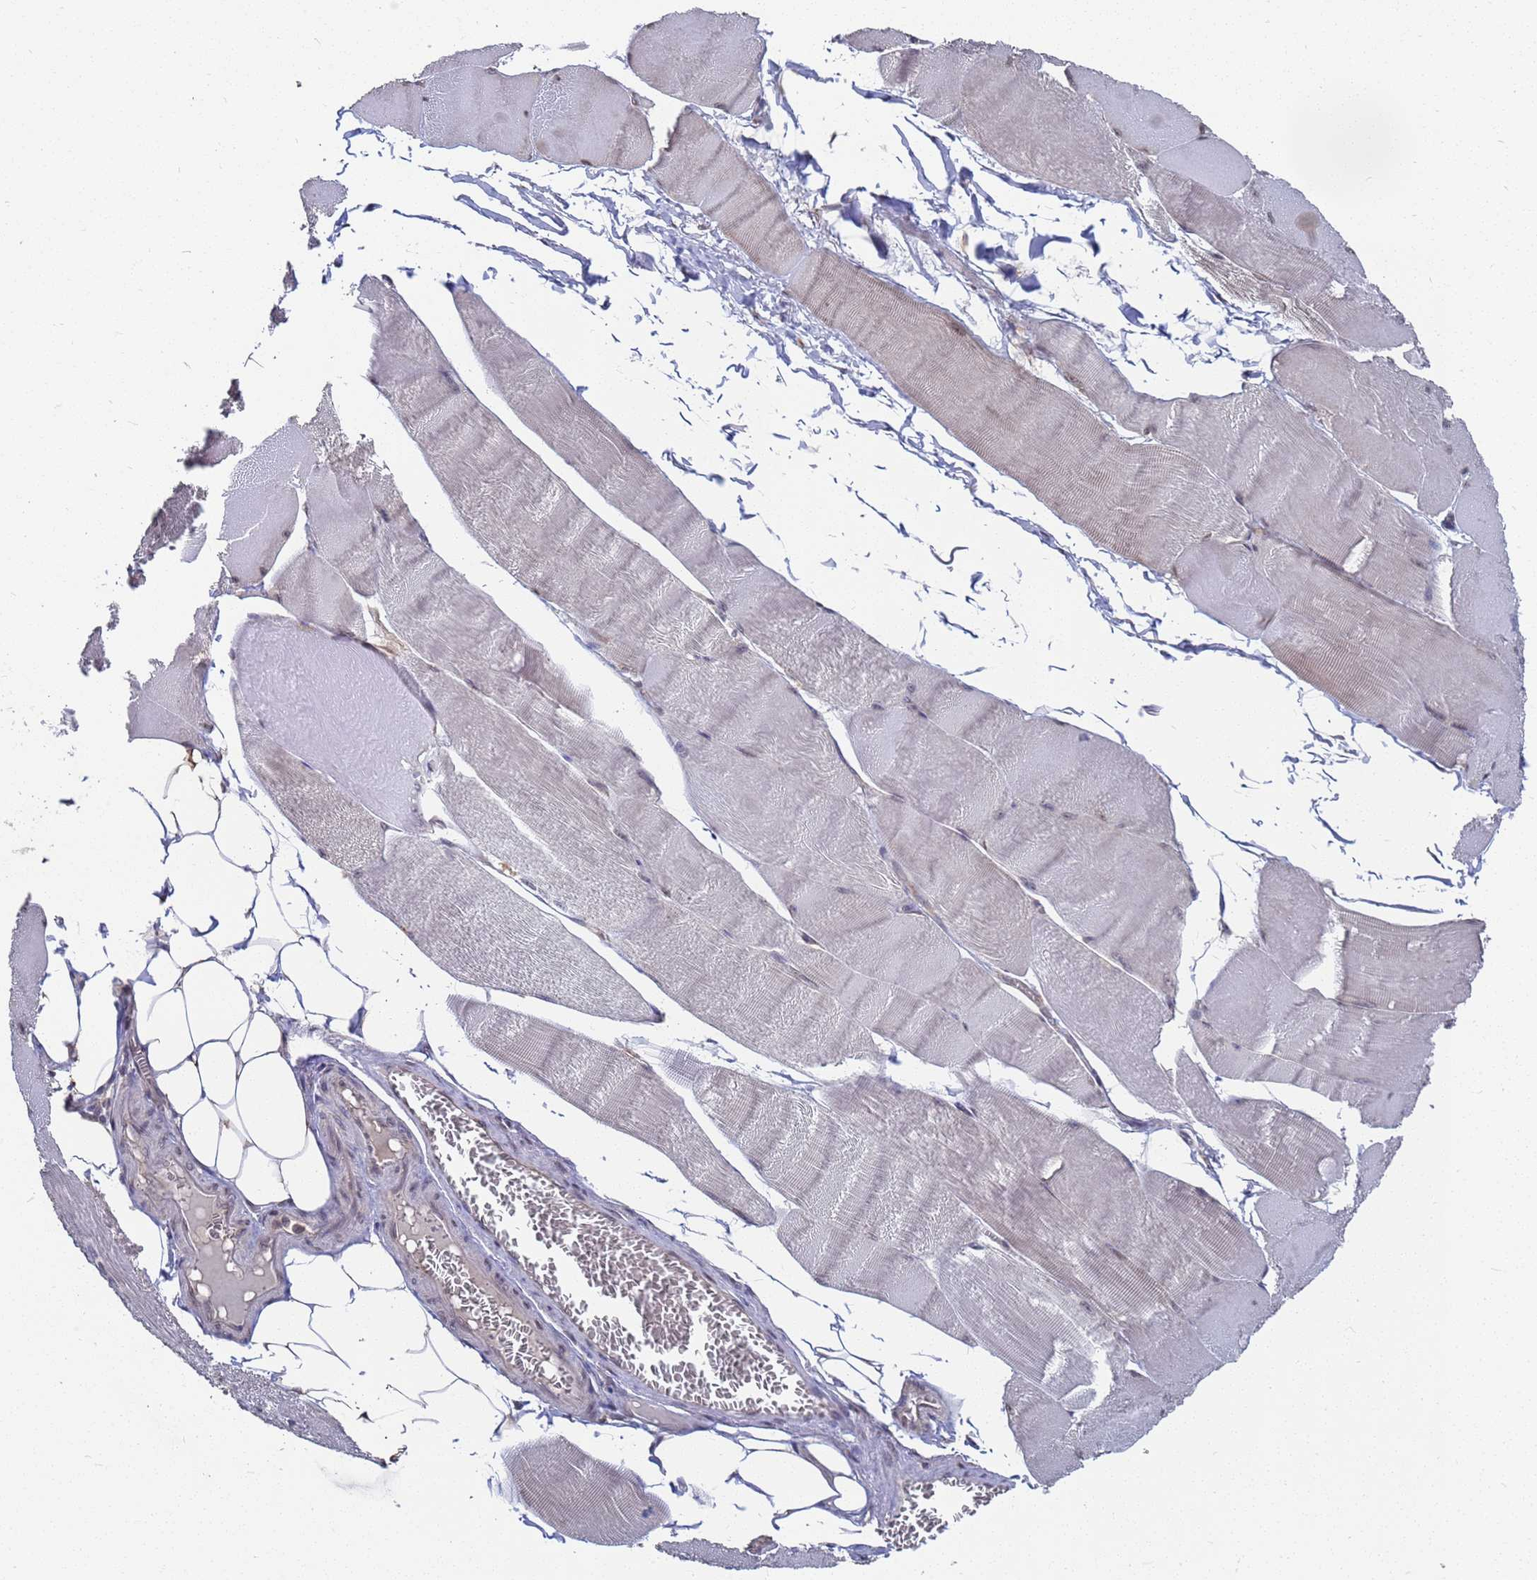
{"staining": {"intensity": "weak", "quantity": "25%-75%", "location": "cytoplasmic/membranous,nuclear"}, "tissue": "skeletal muscle", "cell_type": "Myocytes", "image_type": "normal", "snomed": [{"axis": "morphology", "description": "Normal tissue, NOS"}, {"axis": "morphology", "description": "Basal cell carcinoma"}, {"axis": "topography", "description": "Skeletal muscle"}], "caption": "Weak cytoplasmic/membranous,nuclear positivity for a protein is seen in about 25%-75% of myocytes of unremarkable skeletal muscle using IHC.", "gene": "CFAP119", "patient": {"sex": "female", "age": 64}}